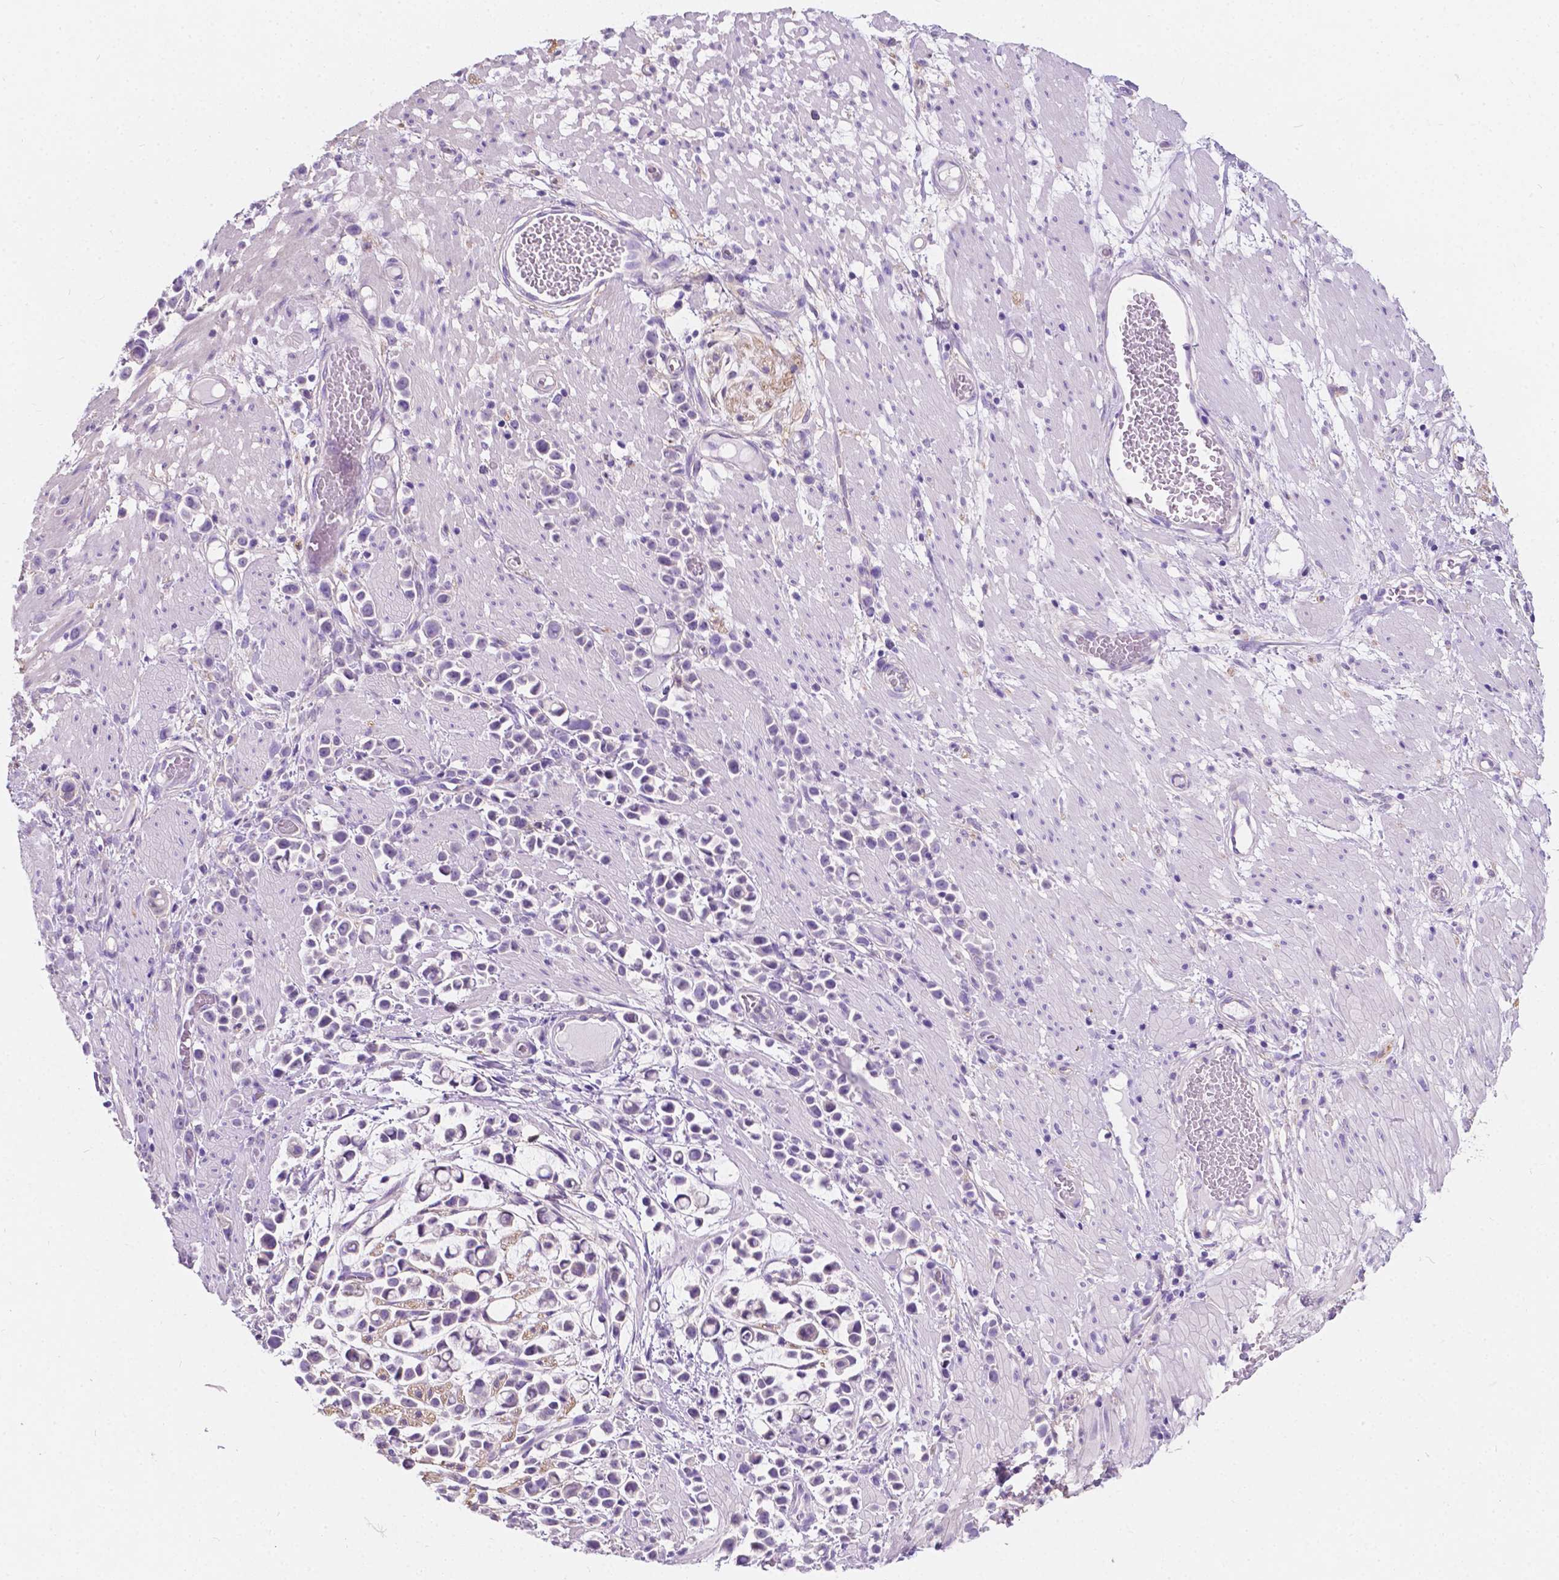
{"staining": {"intensity": "negative", "quantity": "none", "location": "none"}, "tissue": "stomach cancer", "cell_type": "Tumor cells", "image_type": "cancer", "snomed": [{"axis": "morphology", "description": "Adenocarcinoma, NOS"}, {"axis": "topography", "description": "Stomach"}], "caption": "IHC photomicrograph of adenocarcinoma (stomach) stained for a protein (brown), which reveals no staining in tumor cells. (Stains: DAB immunohistochemistry (IHC) with hematoxylin counter stain, Microscopy: brightfield microscopy at high magnification).", "gene": "GNAO1", "patient": {"sex": "male", "age": 82}}